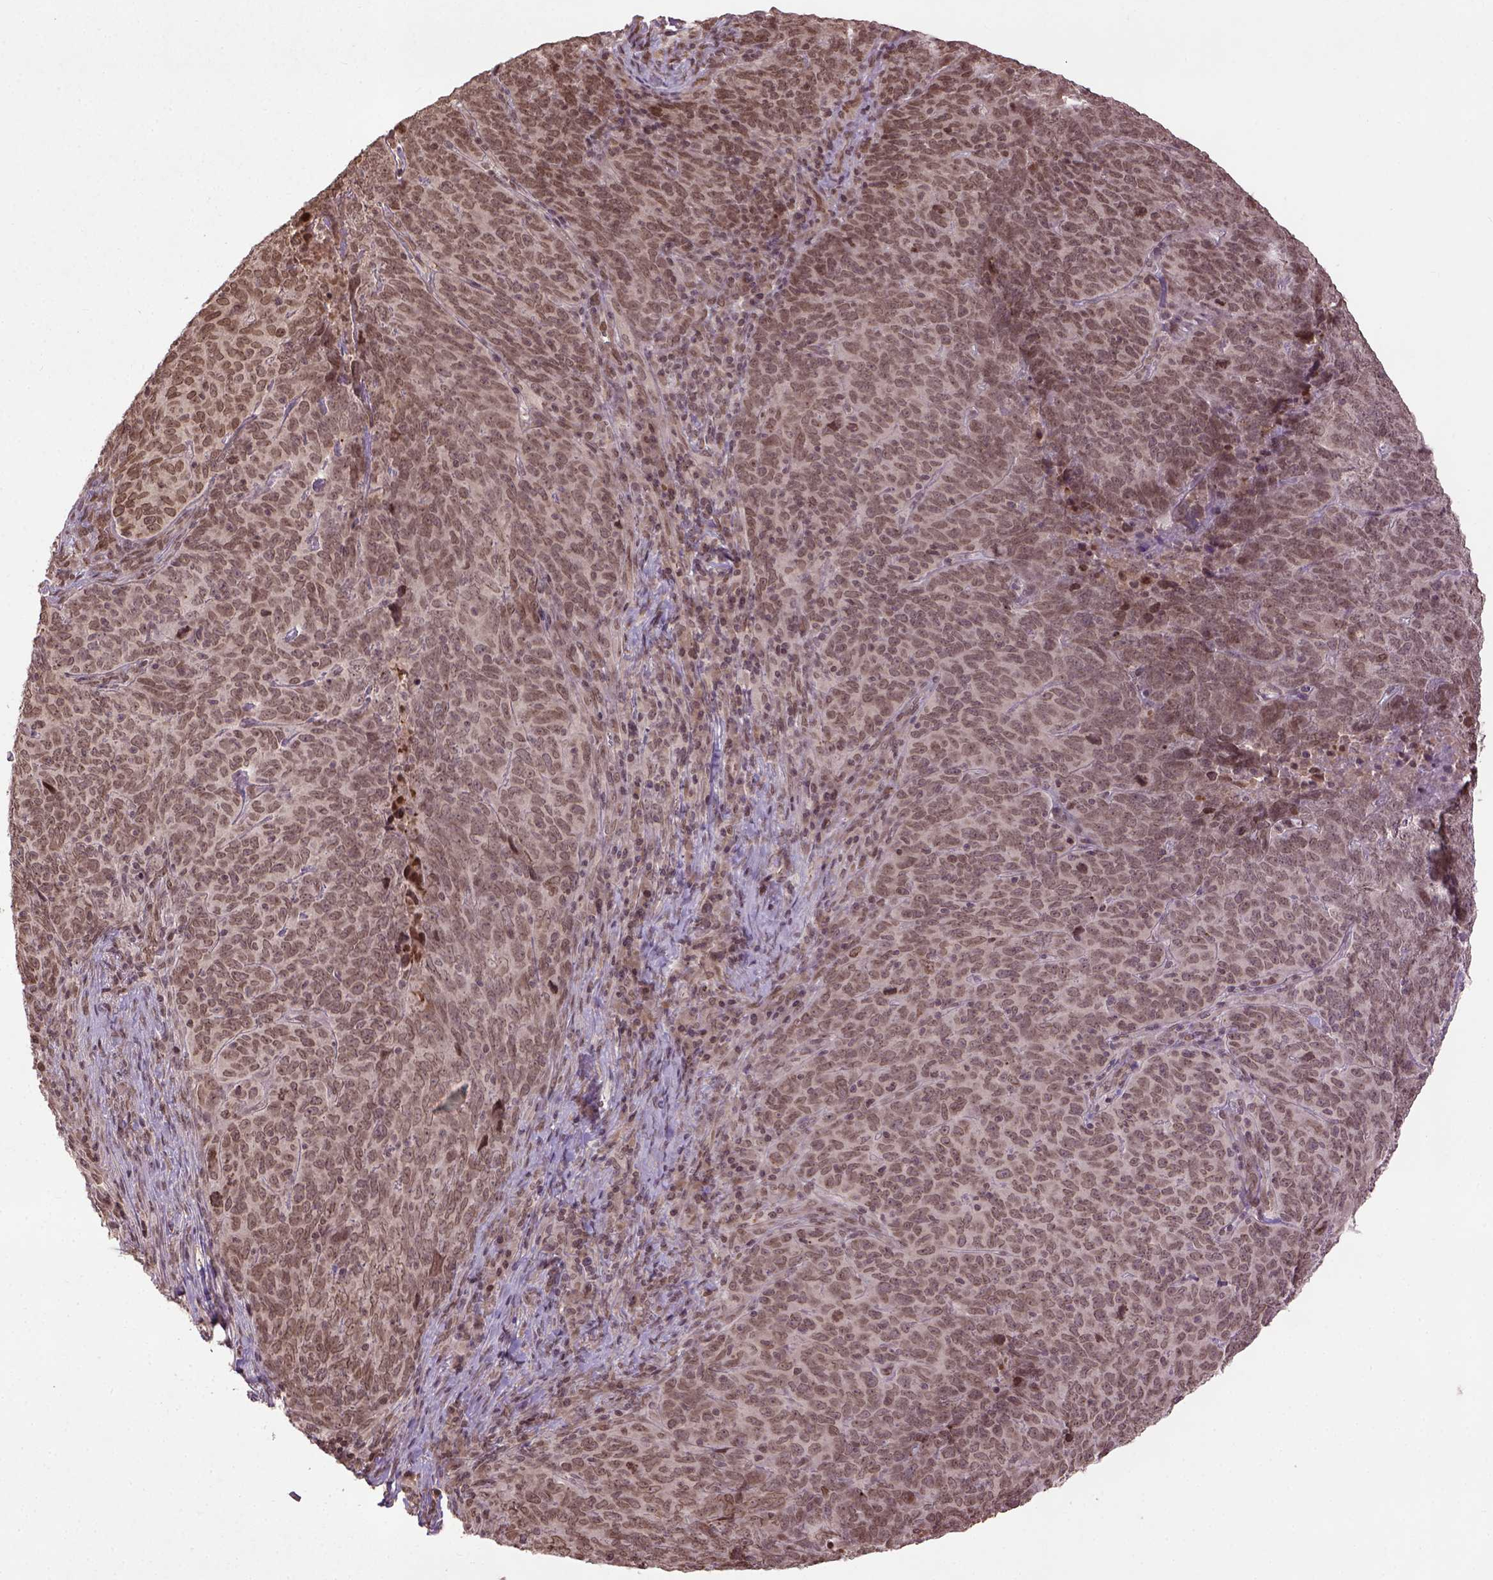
{"staining": {"intensity": "moderate", "quantity": ">75%", "location": "nuclear"}, "tissue": "skin cancer", "cell_type": "Tumor cells", "image_type": "cancer", "snomed": [{"axis": "morphology", "description": "Squamous cell carcinoma, NOS"}, {"axis": "topography", "description": "Skin"}, {"axis": "topography", "description": "Anal"}], "caption": "Moderate nuclear expression is seen in approximately >75% of tumor cells in squamous cell carcinoma (skin). (Brightfield microscopy of DAB IHC at high magnification).", "gene": "BANF1", "patient": {"sex": "female", "age": 51}}